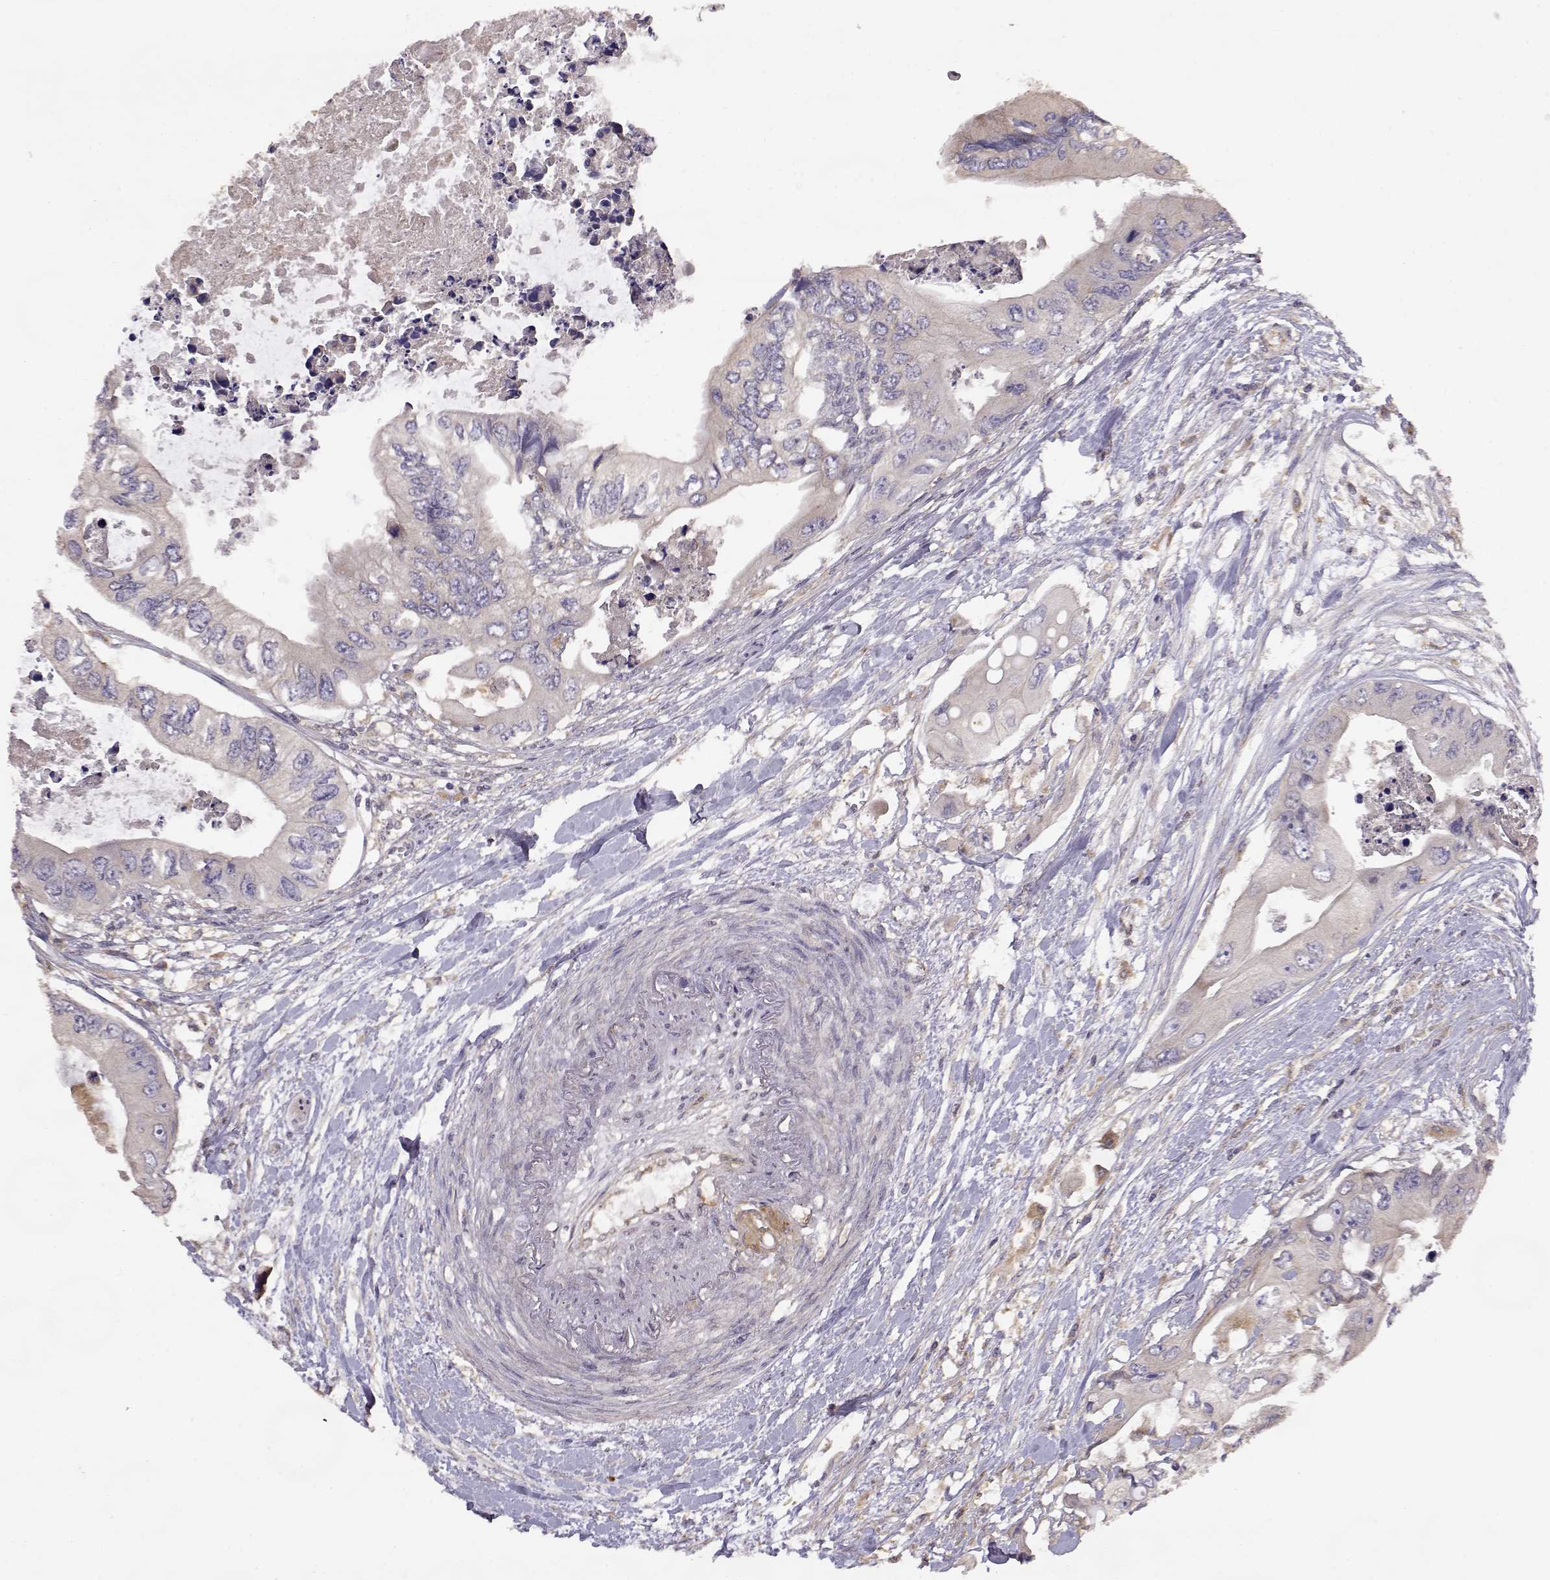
{"staining": {"intensity": "weak", "quantity": "<25%", "location": "cytoplasmic/membranous"}, "tissue": "colorectal cancer", "cell_type": "Tumor cells", "image_type": "cancer", "snomed": [{"axis": "morphology", "description": "Adenocarcinoma, NOS"}, {"axis": "topography", "description": "Rectum"}], "caption": "An immunohistochemistry (IHC) micrograph of colorectal cancer (adenocarcinoma) is shown. There is no staining in tumor cells of colorectal cancer (adenocarcinoma).", "gene": "CRIM1", "patient": {"sex": "male", "age": 63}}